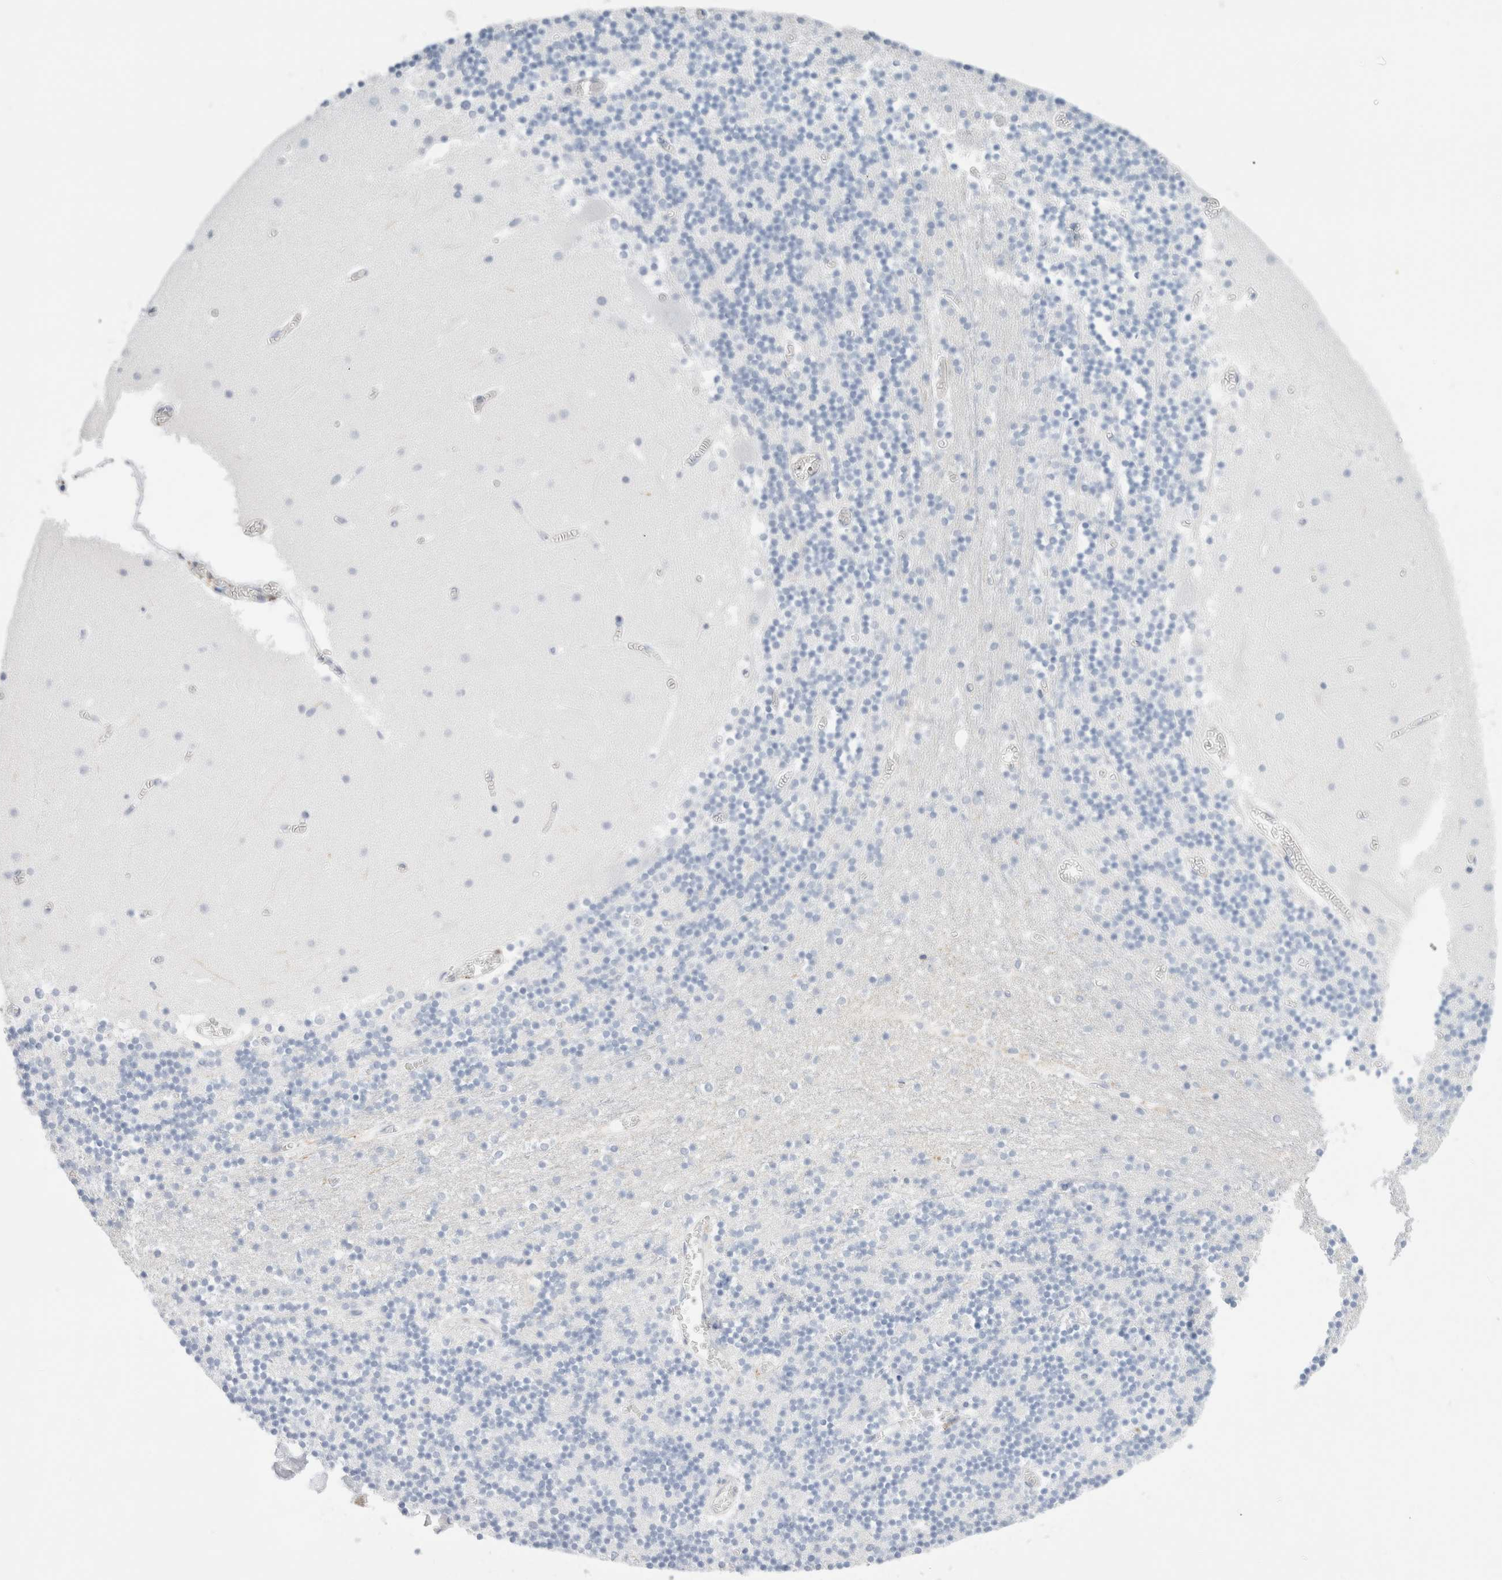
{"staining": {"intensity": "negative", "quantity": "none", "location": "none"}, "tissue": "cerebellum", "cell_type": "Cells in granular layer", "image_type": "normal", "snomed": [{"axis": "morphology", "description": "Normal tissue, NOS"}, {"axis": "topography", "description": "Cerebellum"}], "caption": "Benign cerebellum was stained to show a protein in brown. There is no significant expression in cells in granular layer. (DAB immunohistochemistry visualized using brightfield microscopy, high magnification).", "gene": "MUC15", "patient": {"sex": "female", "age": 28}}